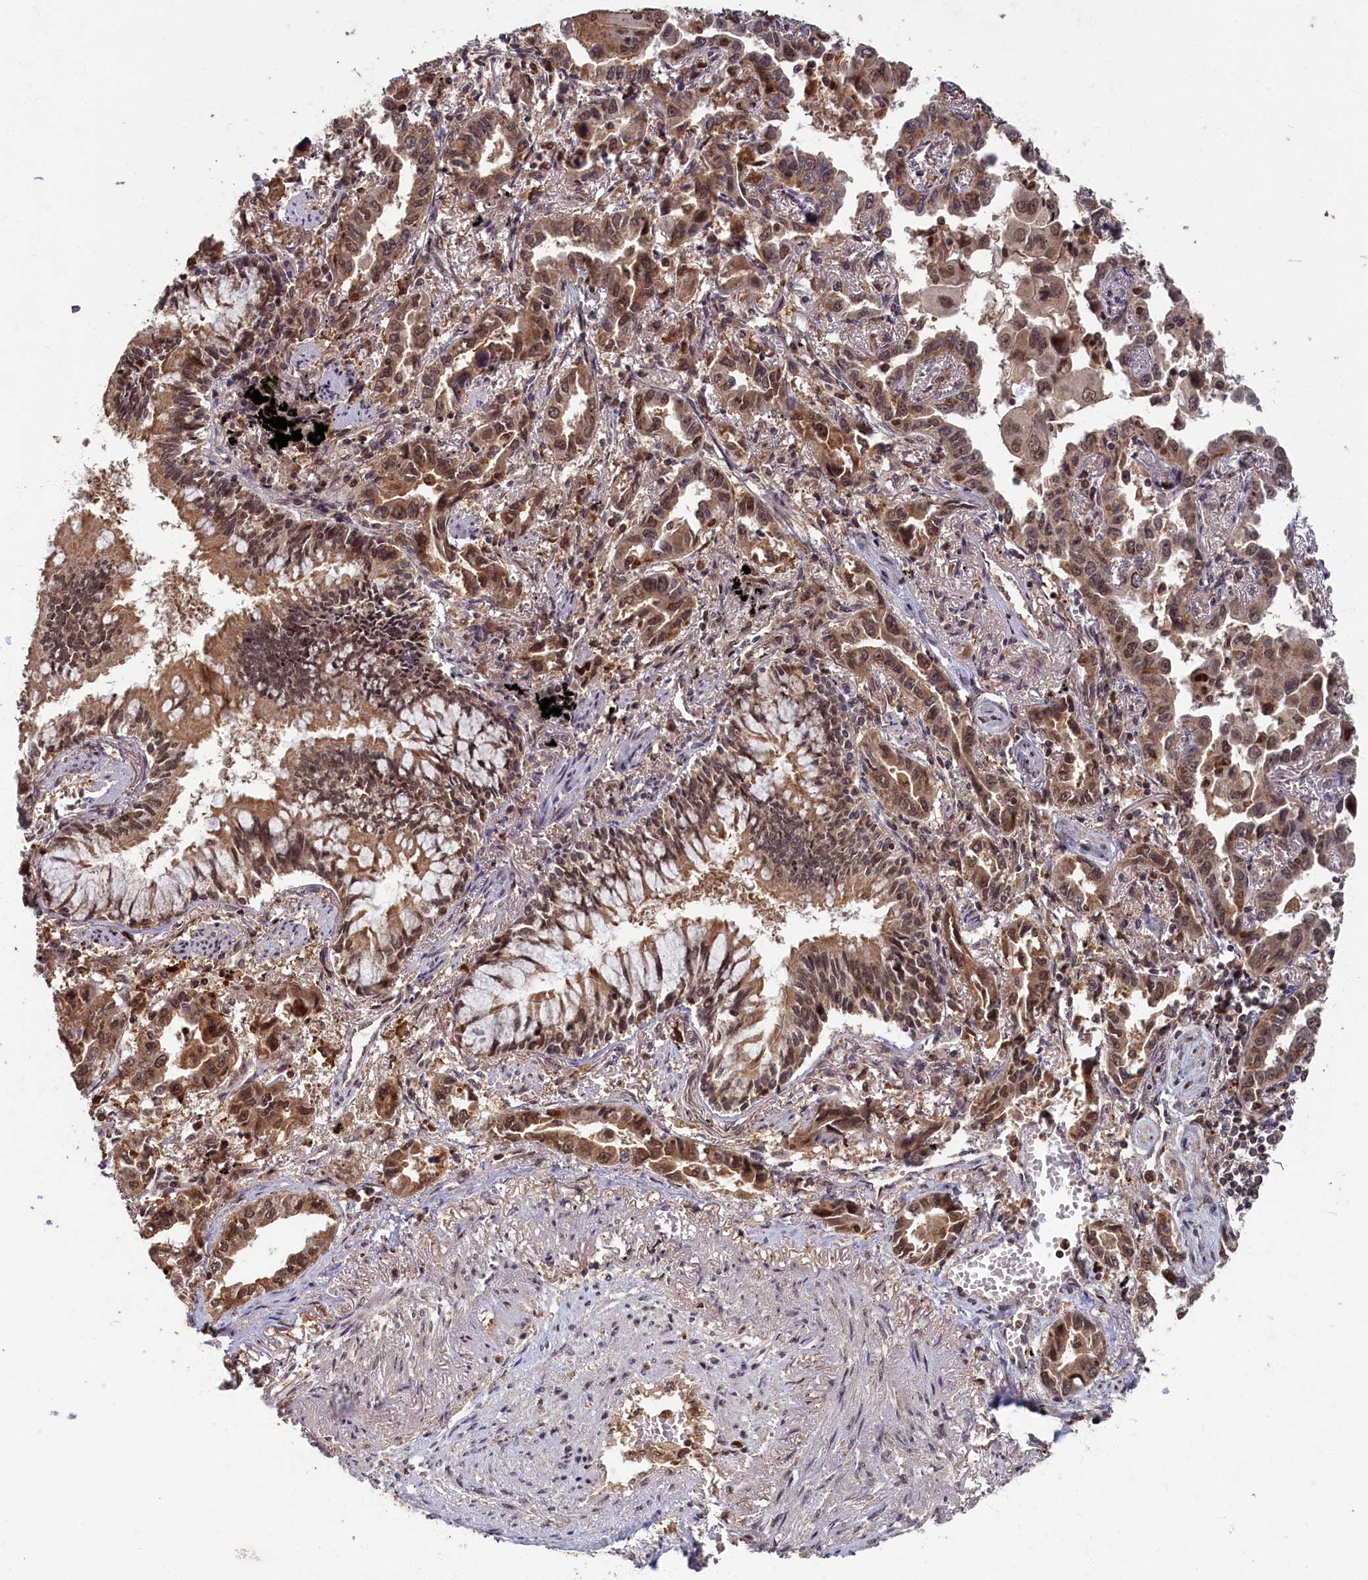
{"staining": {"intensity": "moderate", "quantity": ">75%", "location": "cytoplasmic/membranous,nuclear"}, "tissue": "lung cancer", "cell_type": "Tumor cells", "image_type": "cancer", "snomed": [{"axis": "morphology", "description": "Adenocarcinoma, NOS"}, {"axis": "topography", "description": "Lung"}], "caption": "The immunohistochemical stain labels moderate cytoplasmic/membranous and nuclear staining in tumor cells of lung adenocarcinoma tissue.", "gene": "BRCA1", "patient": {"sex": "male", "age": 67}}